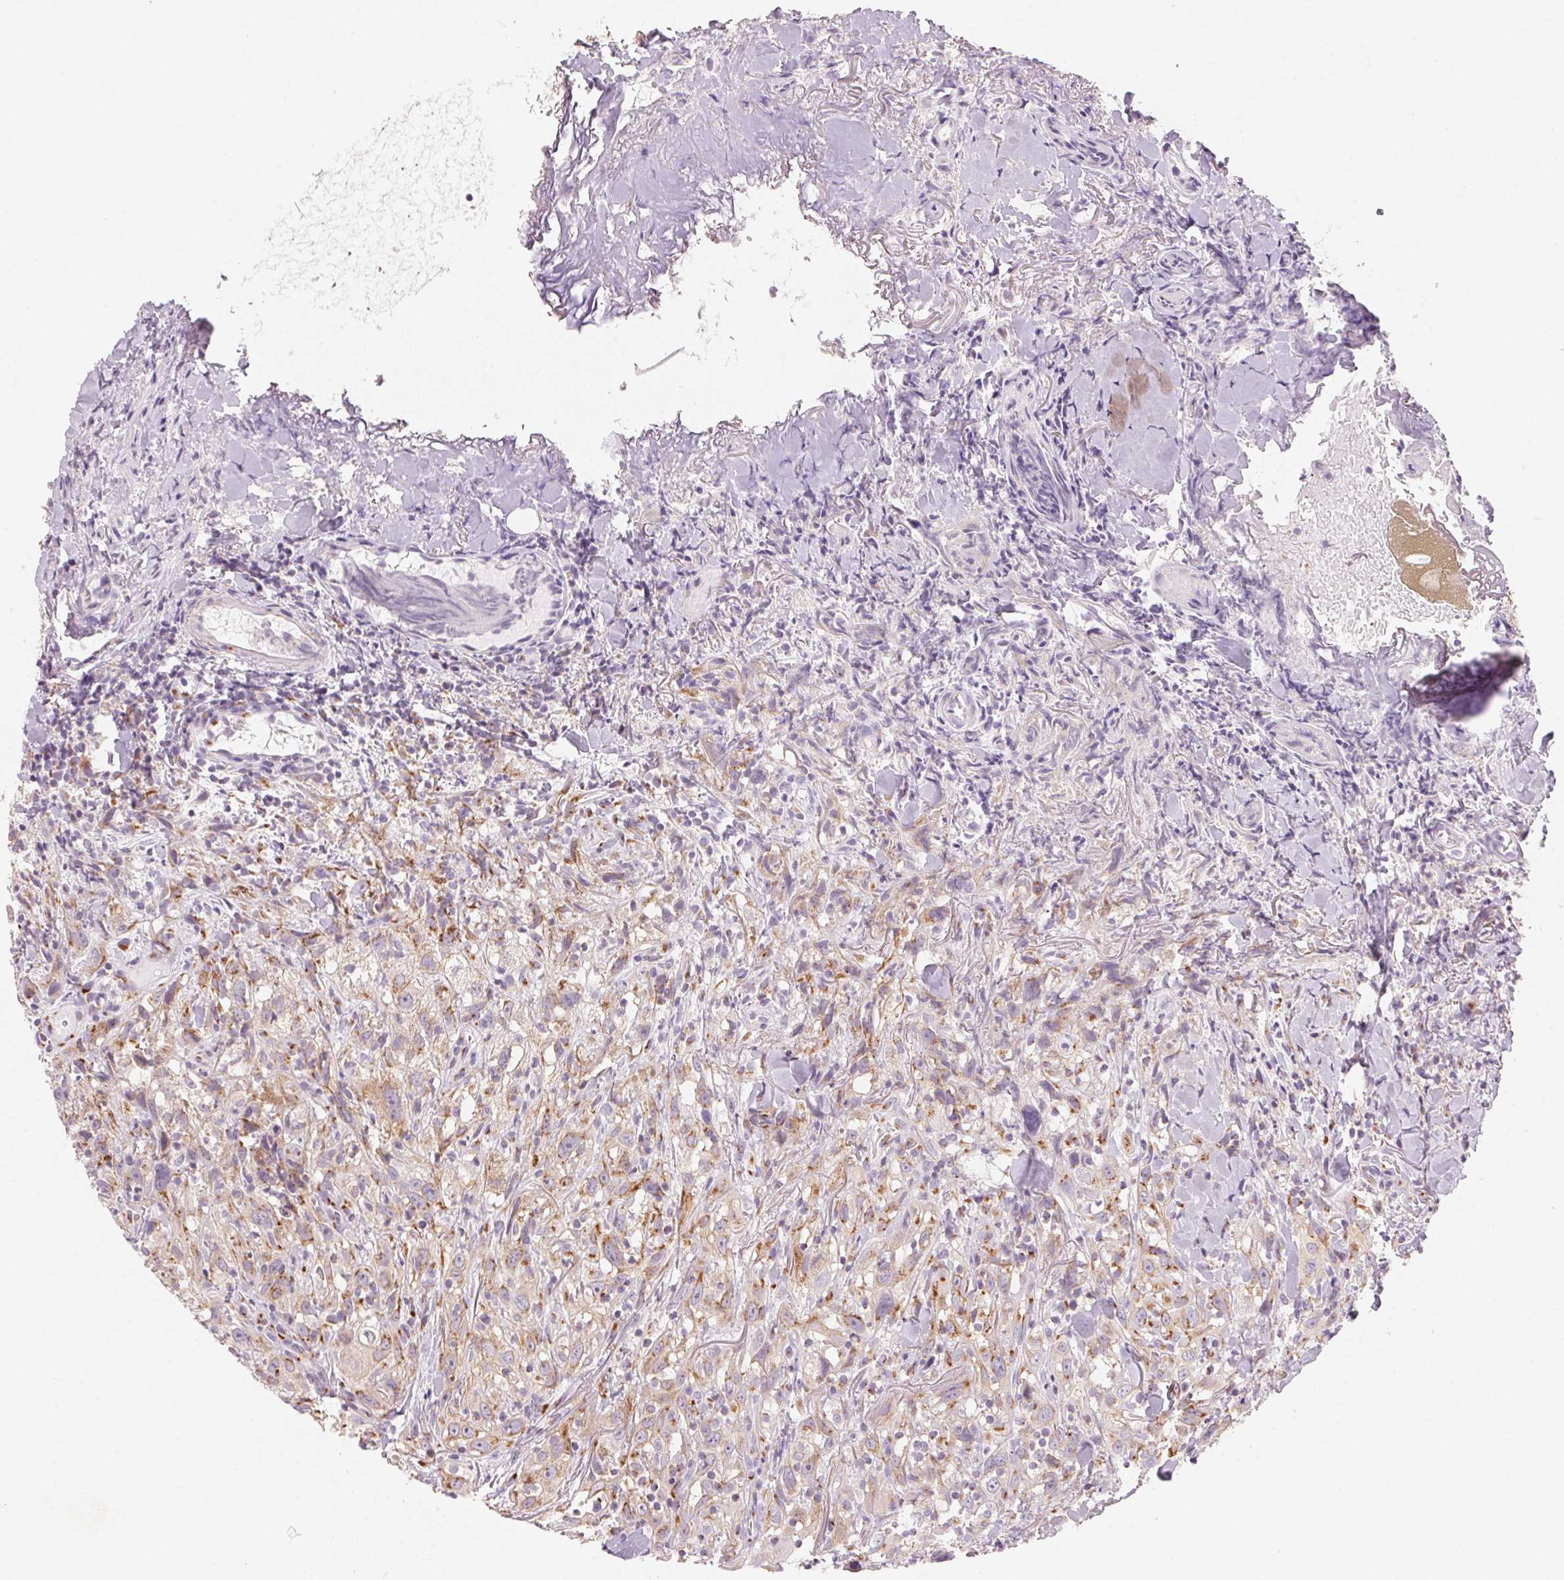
{"staining": {"intensity": "weak", "quantity": "25%-75%", "location": "cytoplasmic/membranous"}, "tissue": "head and neck cancer", "cell_type": "Tumor cells", "image_type": "cancer", "snomed": [{"axis": "morphology", "description": "Squamous cell carcinoma, NOS"}, {"axis": "topography", "description": "Head-Neck"}], "caption": "IHC photomicrograph of neoplastic tissue: human head and neck cancer stained using immunohistochemistry displays low levels of weak protein expression localized specifically in the cytoplasmic/membranous of tumor cells, appearing as a cytoplasmic/membranous brown color.", "gene": "DRAM2", "patient": {"sex": "female", "age": 95}}